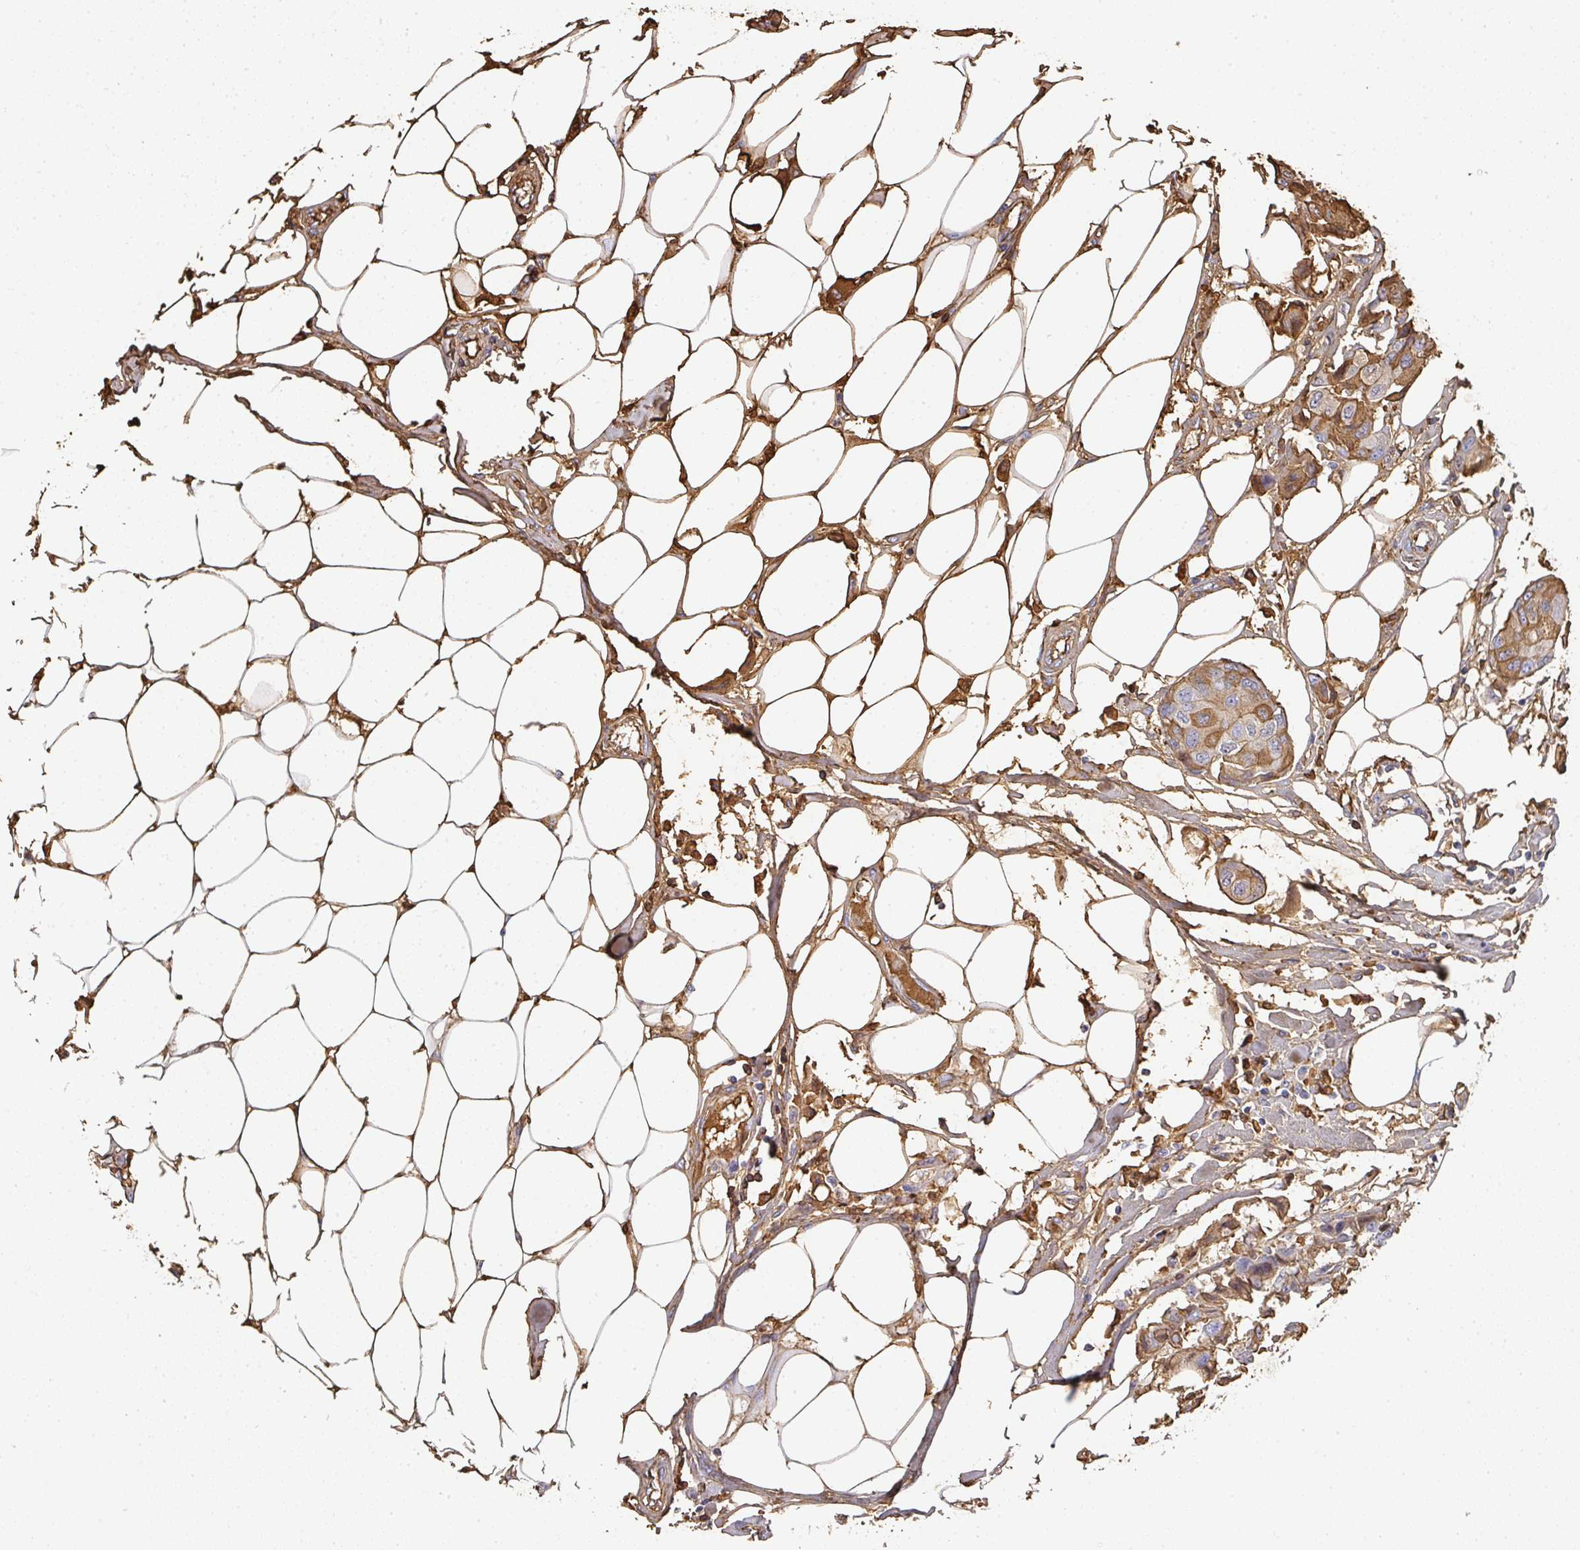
{"staining": {"intensity": "moderate", "quantity": "25%-75%", "location": "cytoplasmic/membranous"}, "tissue": "breast cancer", "cell_type": "Tumor cells", "image_type": "cancer", "snomed": [{"axis": "morphology", "description": "Duct carcinoma"}, {"axis": "topography", "description": "Breast"}, {"axis": "topography", "description": "Lymph node"}], "caption": "Breast cancer stained with a protein marker exhibits moderate staining in tumor cells.", "gene": "ALB", "patient": {"sex": "female", "age": 80}}